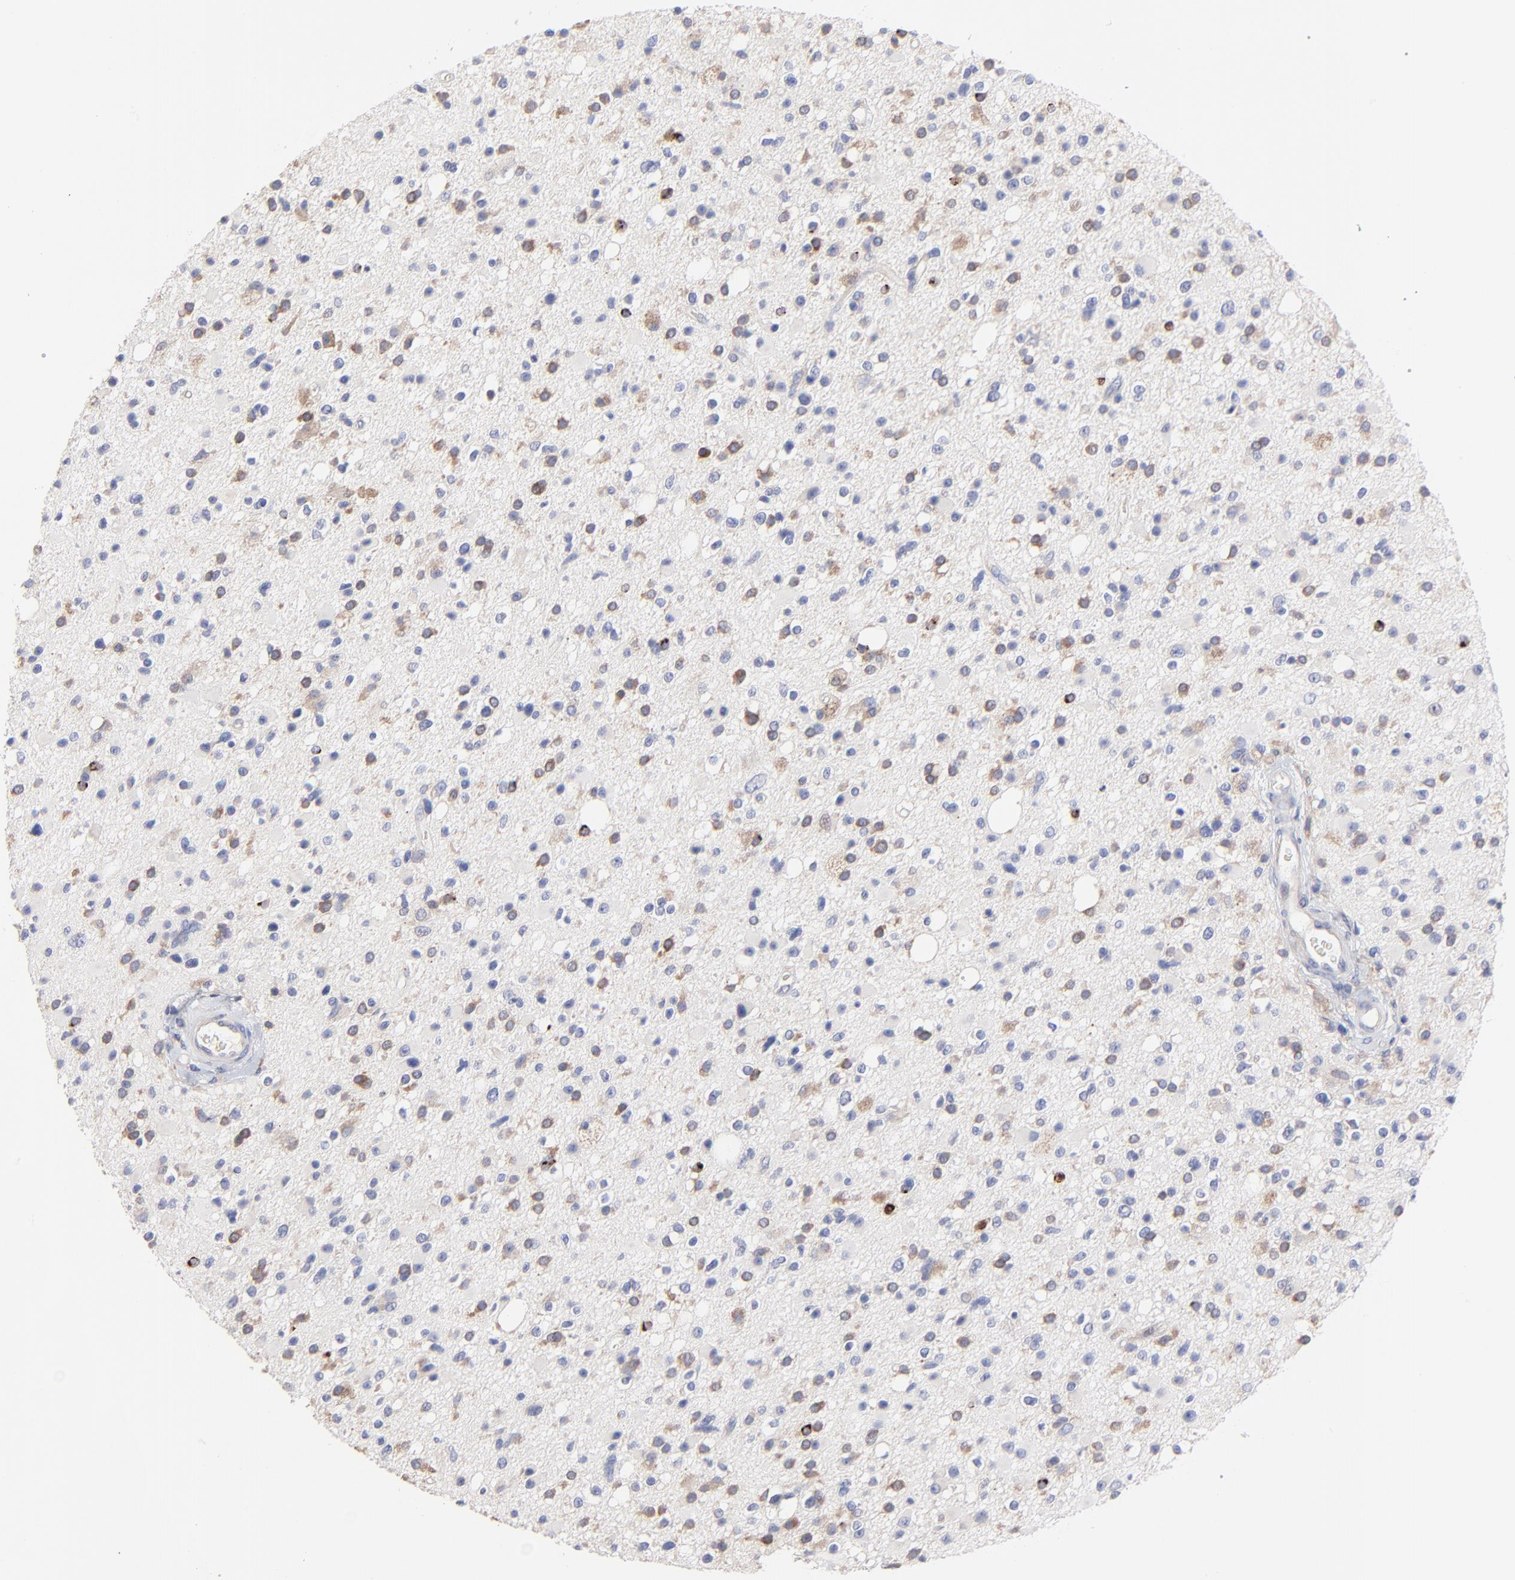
{"staining": {"intensity": "weak", "quantity": "<25%", "location": "cytoplasmic/membranous"}, "tissue": "glioma", "cell_type": "Tumor cells", "image_type": "cancer", "snomed": [{"axis": "morphology", "description": "Glioma, malignant, High grade"}, {"axis": "topography", "description": "Brain"}], "caption": "Tumor cells show no significant staining in malignant glioma (high-grade). The staining is performed using DAB (3,3'-diaminobenzidine) brown chromogen with nuclei counter-stained in using hematoxylin.", "gene": "PPFIBP2", "patient": {"sex": "male", "age": 33}}